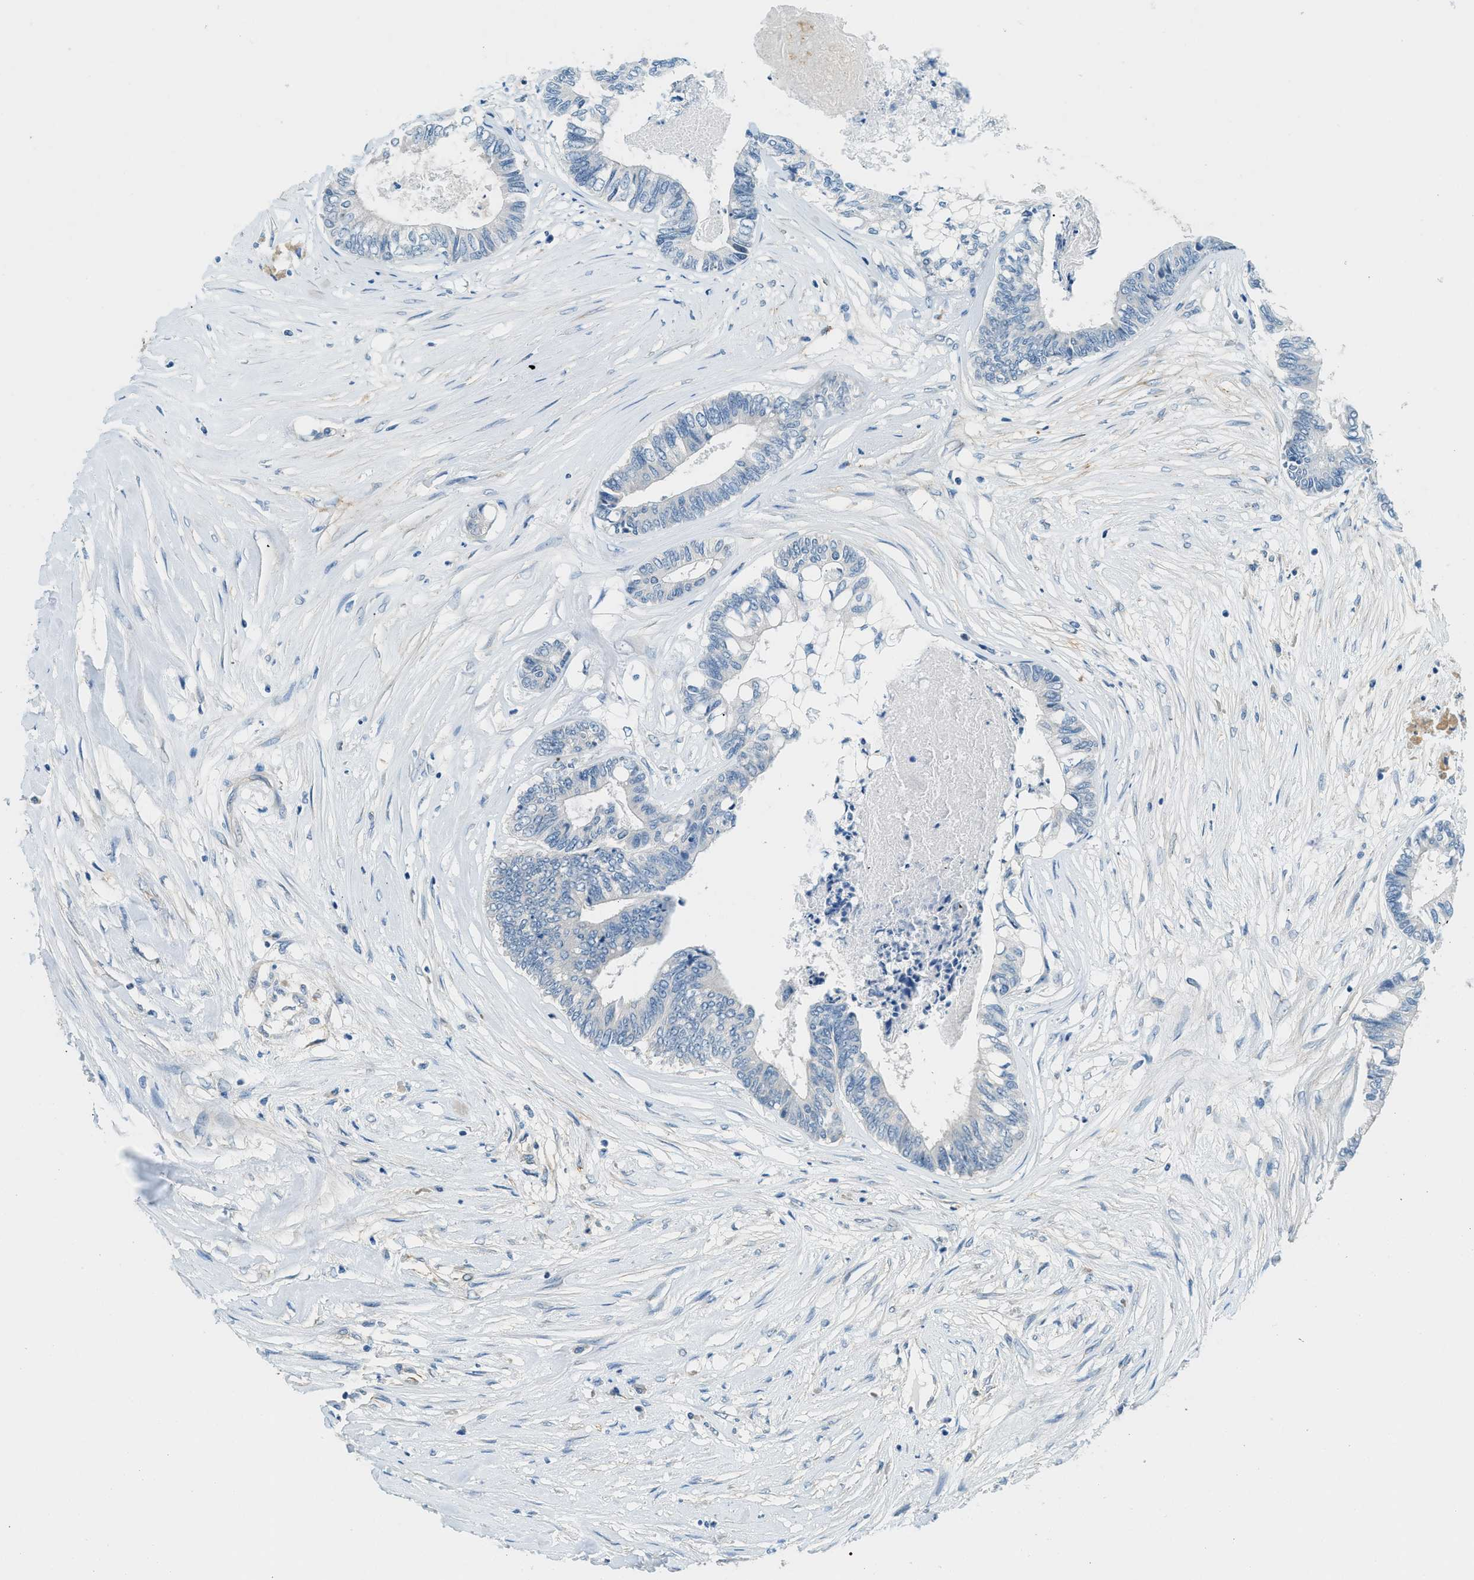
{"staining": {"intensity": "negative", "quantity": "none", "location": "none"}, "tissue": "colorectal cancer", "cell_type": "Tumor cells", "image_type": "cancer", "snomed": [{"axis": "morphology", "description": "Adenocarcinoma, NOS"}, {"axis": "topography", "description": "Rectum"}], "caption": "There is no significant staining in tumor cells of colorectal cancer. (Brightfield microscopy of DAB immunohistochemistry (IHC) at high magnification).", "gene": "ZNF367", "patient": {"sex": "male", "age": 63}}